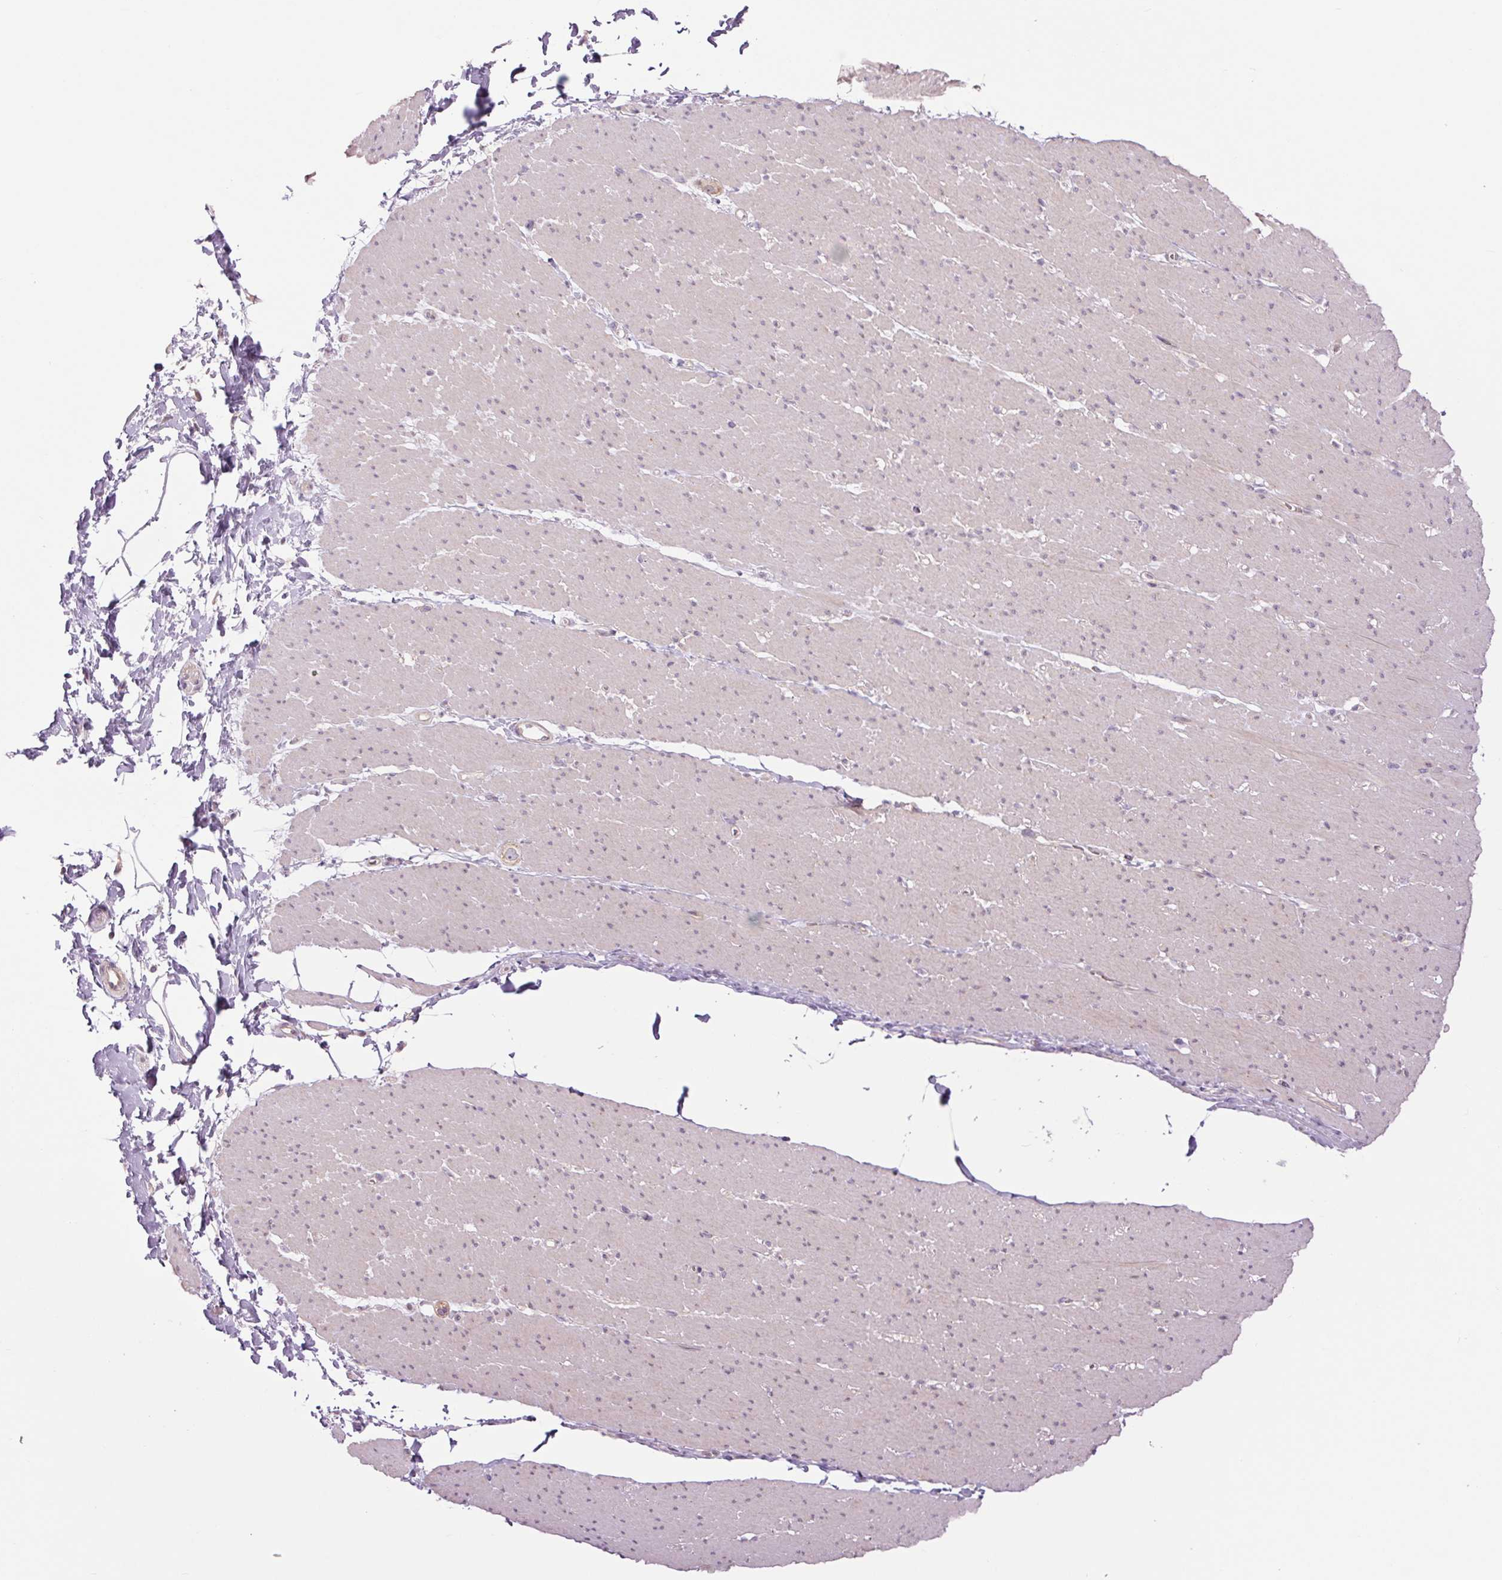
{"staining": {"intensity": "negative", "quantity": "none", "location": "none"}, "tissue": "smooth muscle", "cell_type": "Smooth muscle cells", "image_type": "normal", "snomed": [{"axis": "morphology", "description": "Normal tissue, NOS"}, {"axis": "topography", "description": "Smooth muscle"}, {"axis": "topography", "description": "Rectum"}], "caption": "Image shows no protein positivity in smooth muscle cells of normal smooth muscle. (Stains: DAB (3,3'-diaminobenzidine) immunohistochemistry with hematoxylin counter stain, Microscopy: brightfield microscopy at high magnification).", "gene": "CTNNA3", "patient": {"sex": "male", "age": 53}}